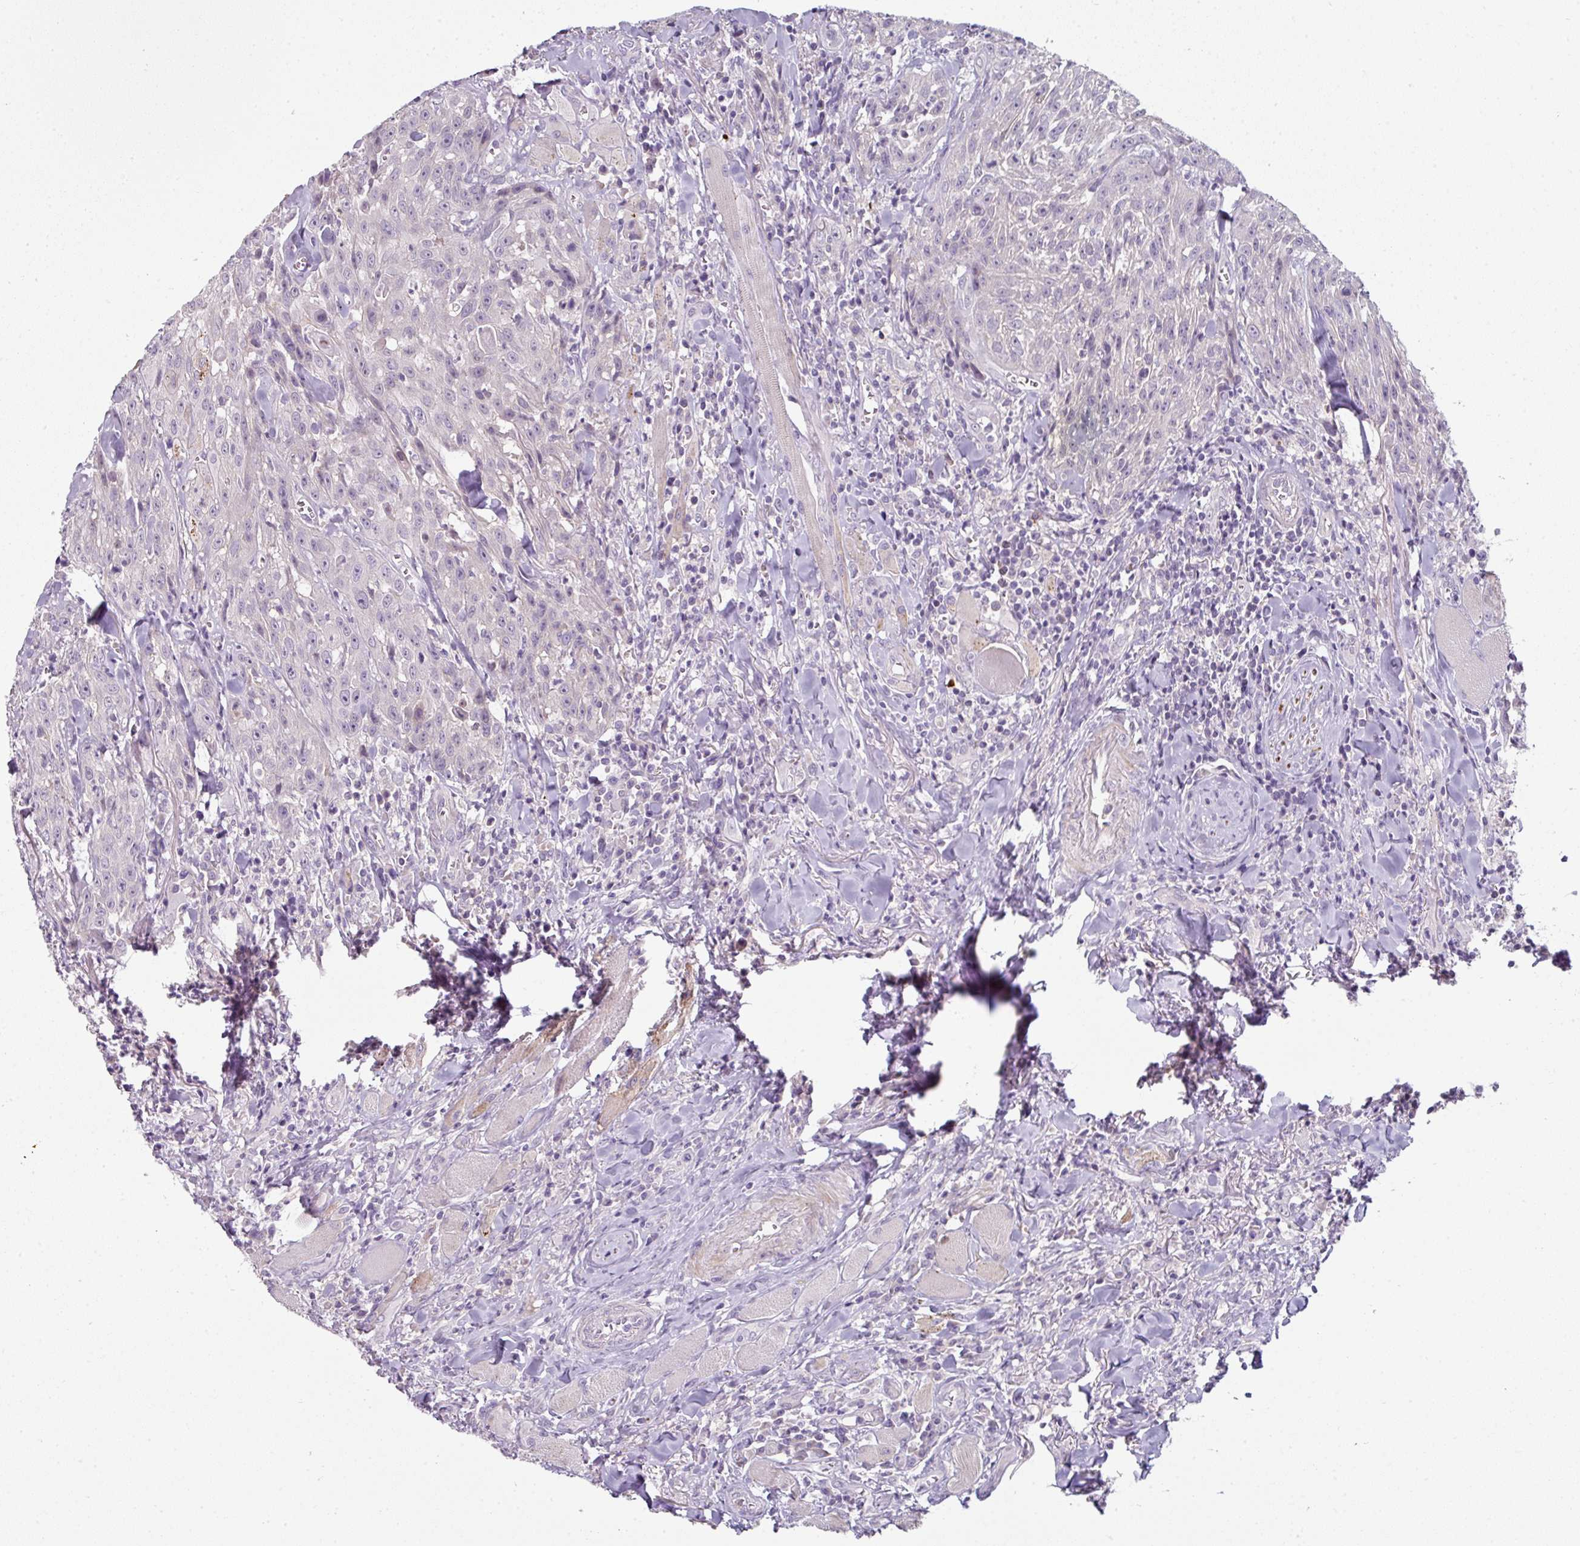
{"staining": {"intensity": "negative", "quantity": "none", "location": "none"}, "tissue": "head and neck cancer", "cell_type": "Tumor cells", "image_type": "cancer", "snomed": [{"axis": "morphology", "description": "Normal tissue, NOS"}, {"axis": "morphology", "description": "Squamous cell carcinoma, NOS"}, {"axis": "topography", "description": "Oral tissue"}, {"axis": "topography", "description": "Head-Neck"}], "caption": "High magnification brightfield microscopy of head and neck squamous cell carcinoma stained with DAB (3,3'-diaminobenzidine) (brown) and counterstained with hematoxylin (blue): tumor cells show no significant positivity.", "gene": "FHAD1", "patient": {"sex": "female", "age": 70}}